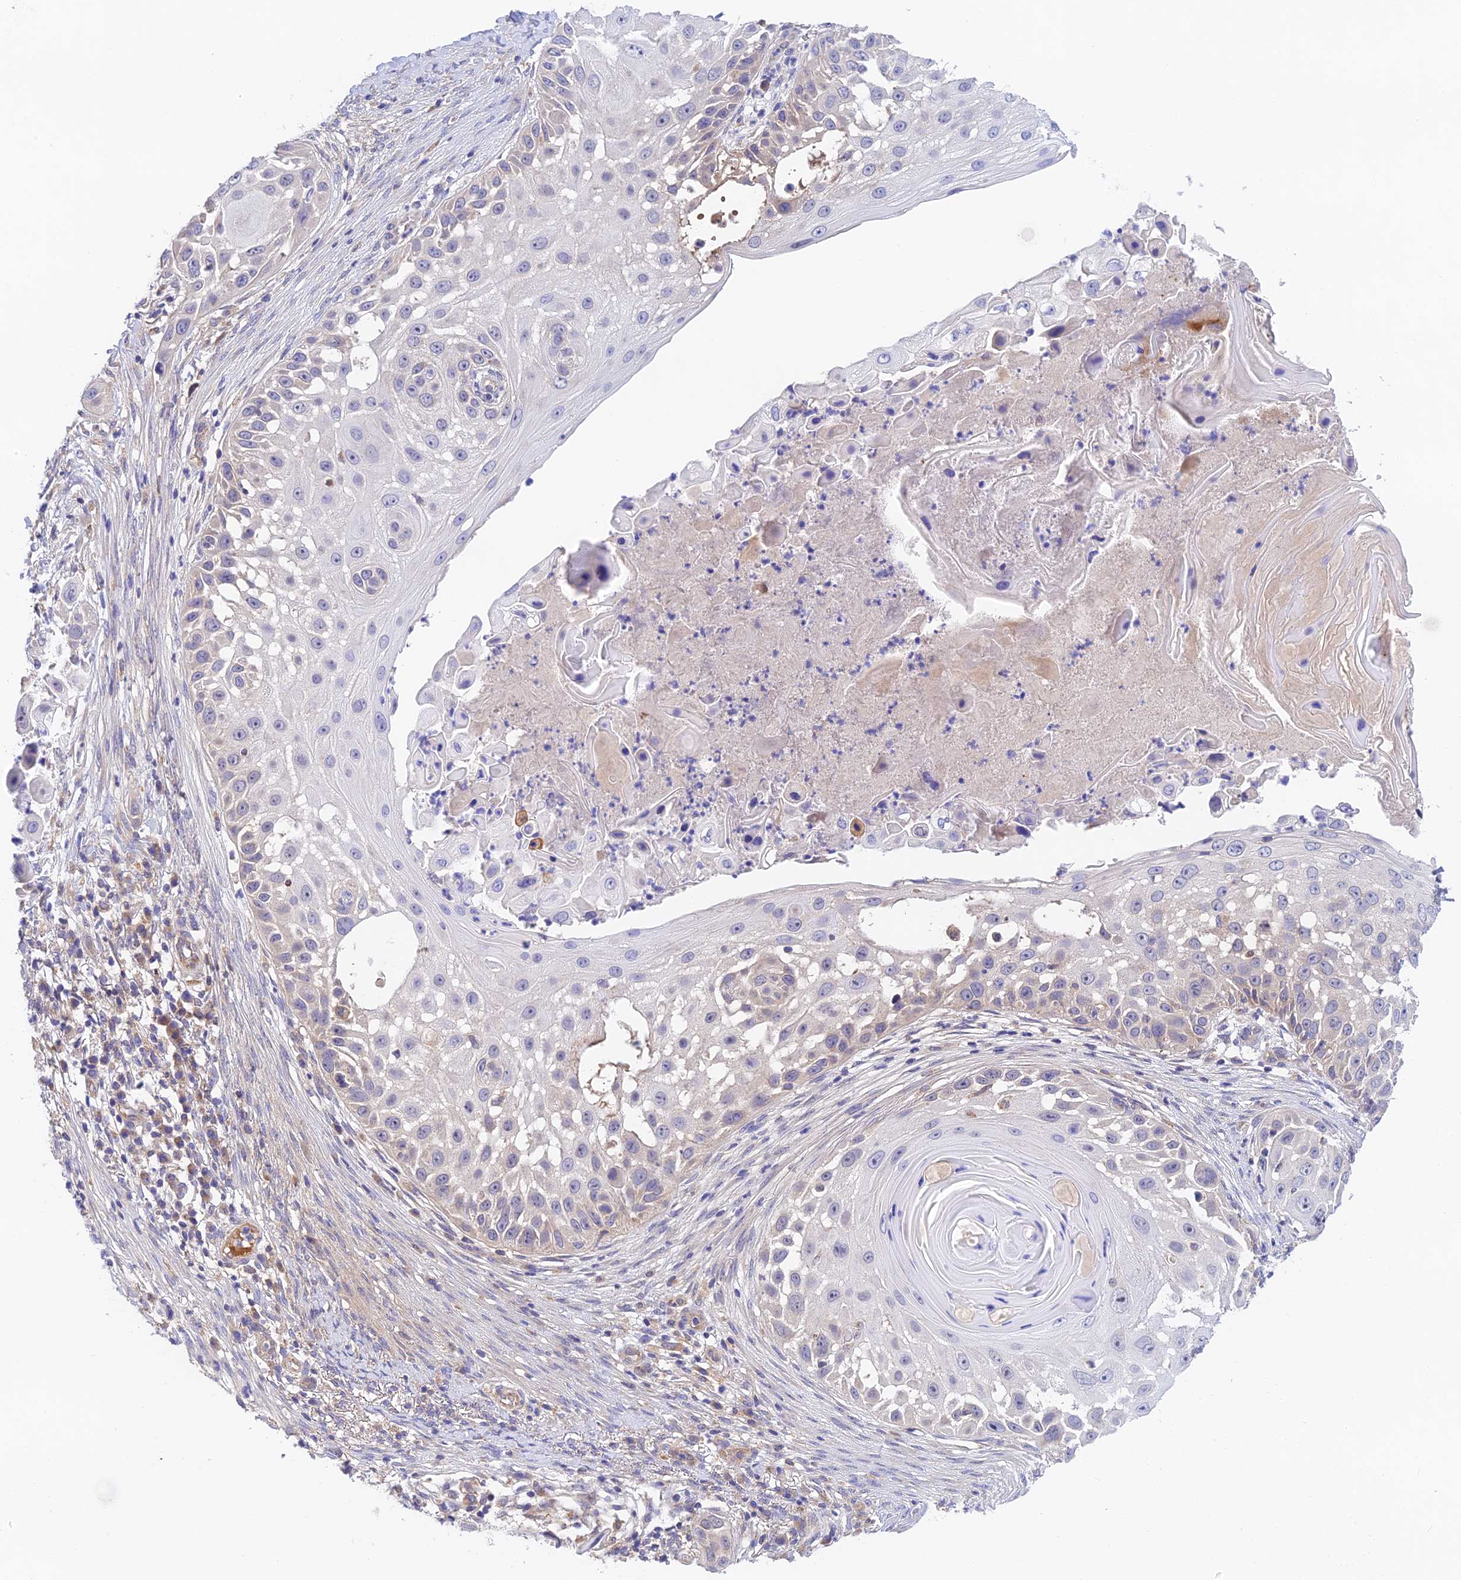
{"staining": {"intensity": "negative", "quantity": "none", "location": "none"}, "tissue": "skin cancer", "cell_type": "Tumor cells", "image_type": "cancer", "snomed": [{"axis": "morphology", "description": "Squamous cell carcinoma, NOS"}, {"axis": "topography", "description": "Skin"}], "caption": "High power microscopy micrograph of an immunohistochemistry (IHC) photomicrograph of skin cancer, revealing no significant staining in tumor cells.", "gene": "RANBP6", "patient": {"sex": "female", "age": 44}}